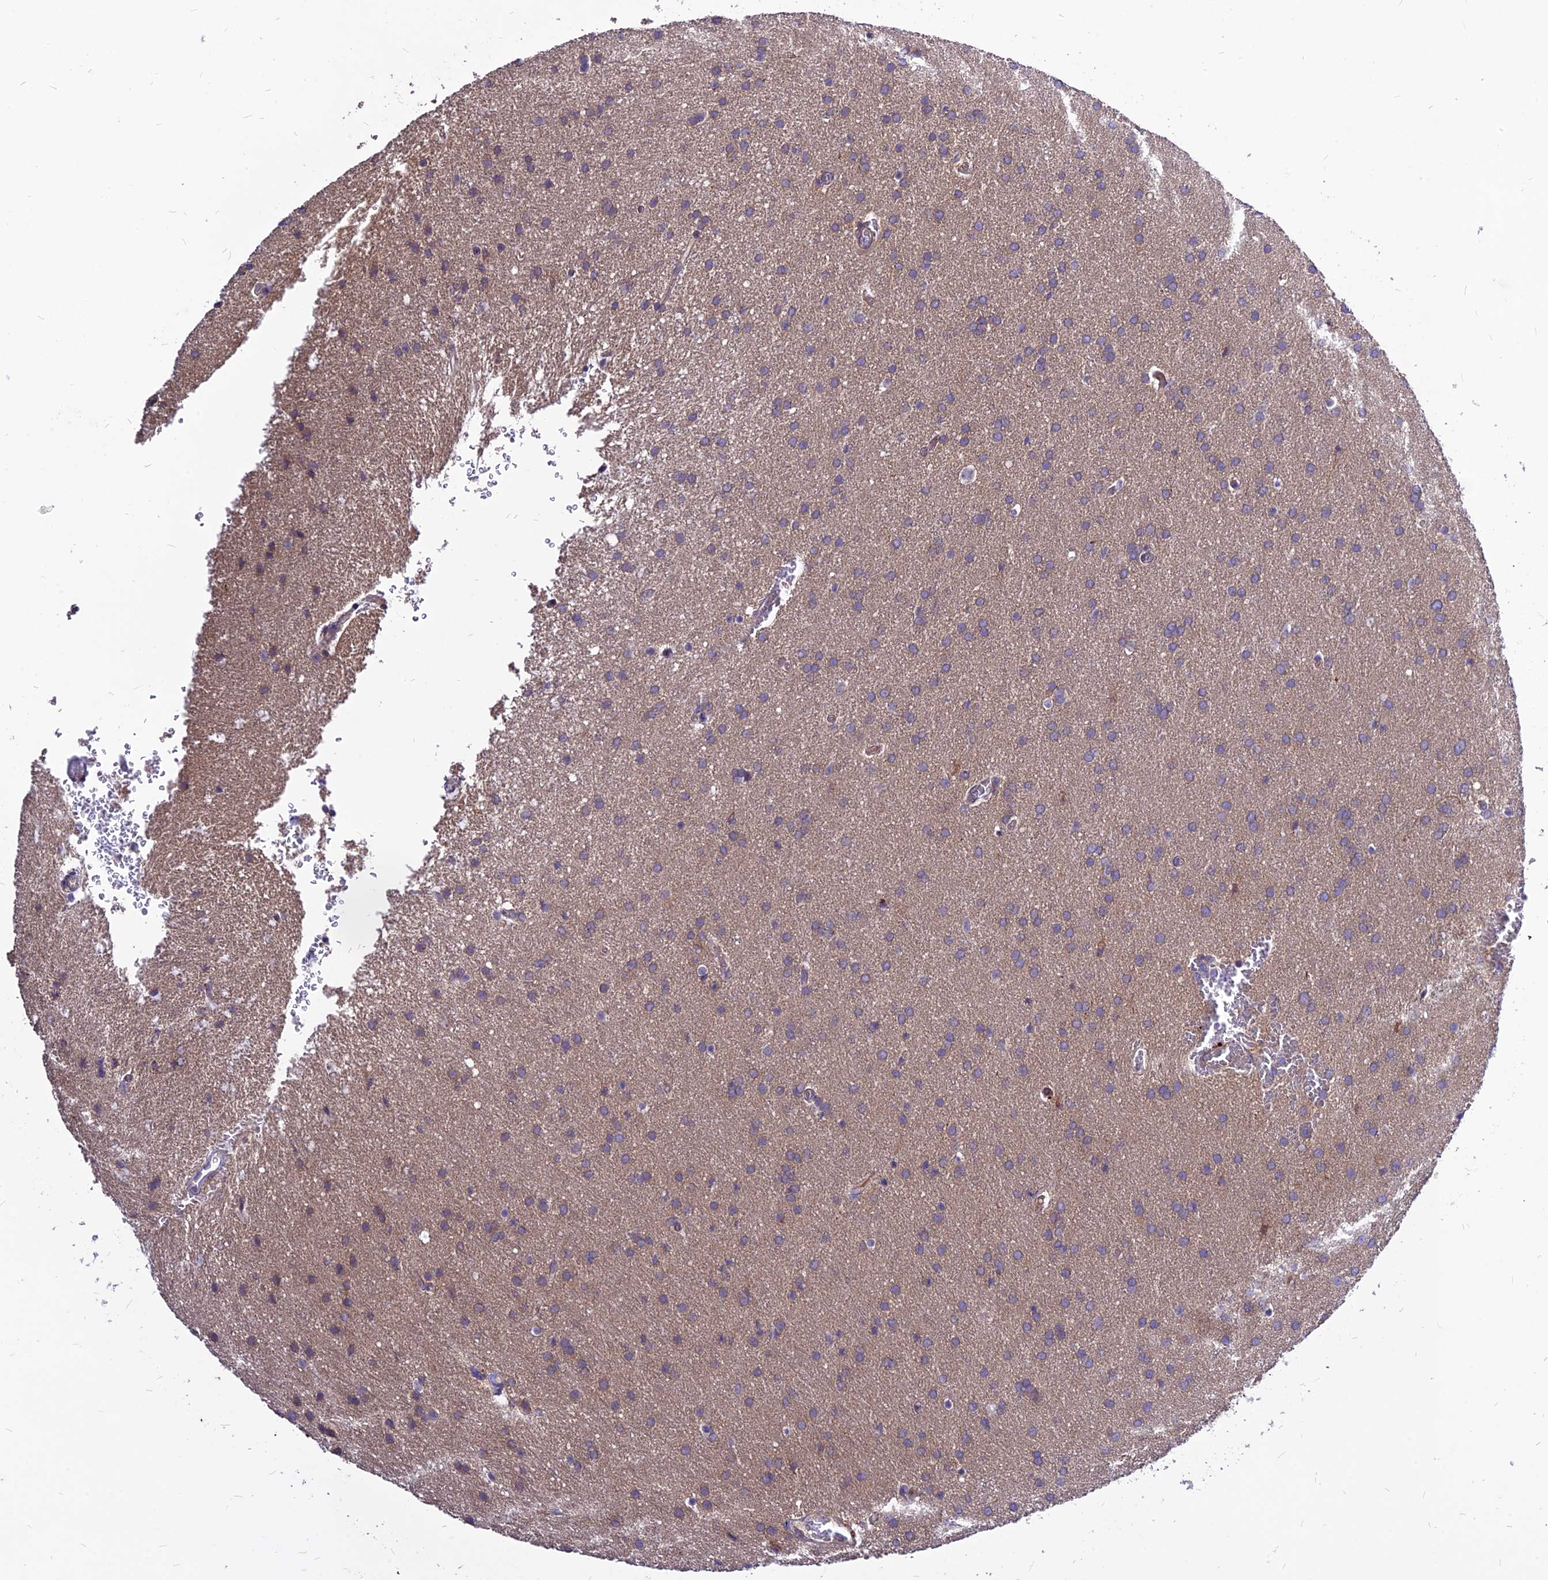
{"staining": {"intensity": "negative", "quantity": "none", "location": "none"}, "tissue": "glioma", "cell_type": "Tumor cells", "image_type": "cancer", "snomed": [{"axis": "morphology", "description": "Glioma, malignant, Low grade"}, {"axis": "topography", "description": "Brain"}], "caption": "The image shows no staining of tumor cells in glioma. (DAB immunohistochemistry (IHC) visualized using brightfield microscopy, high magnification).", "gene": "CZIB", "patient": {"sex": "female", "age": 32}}